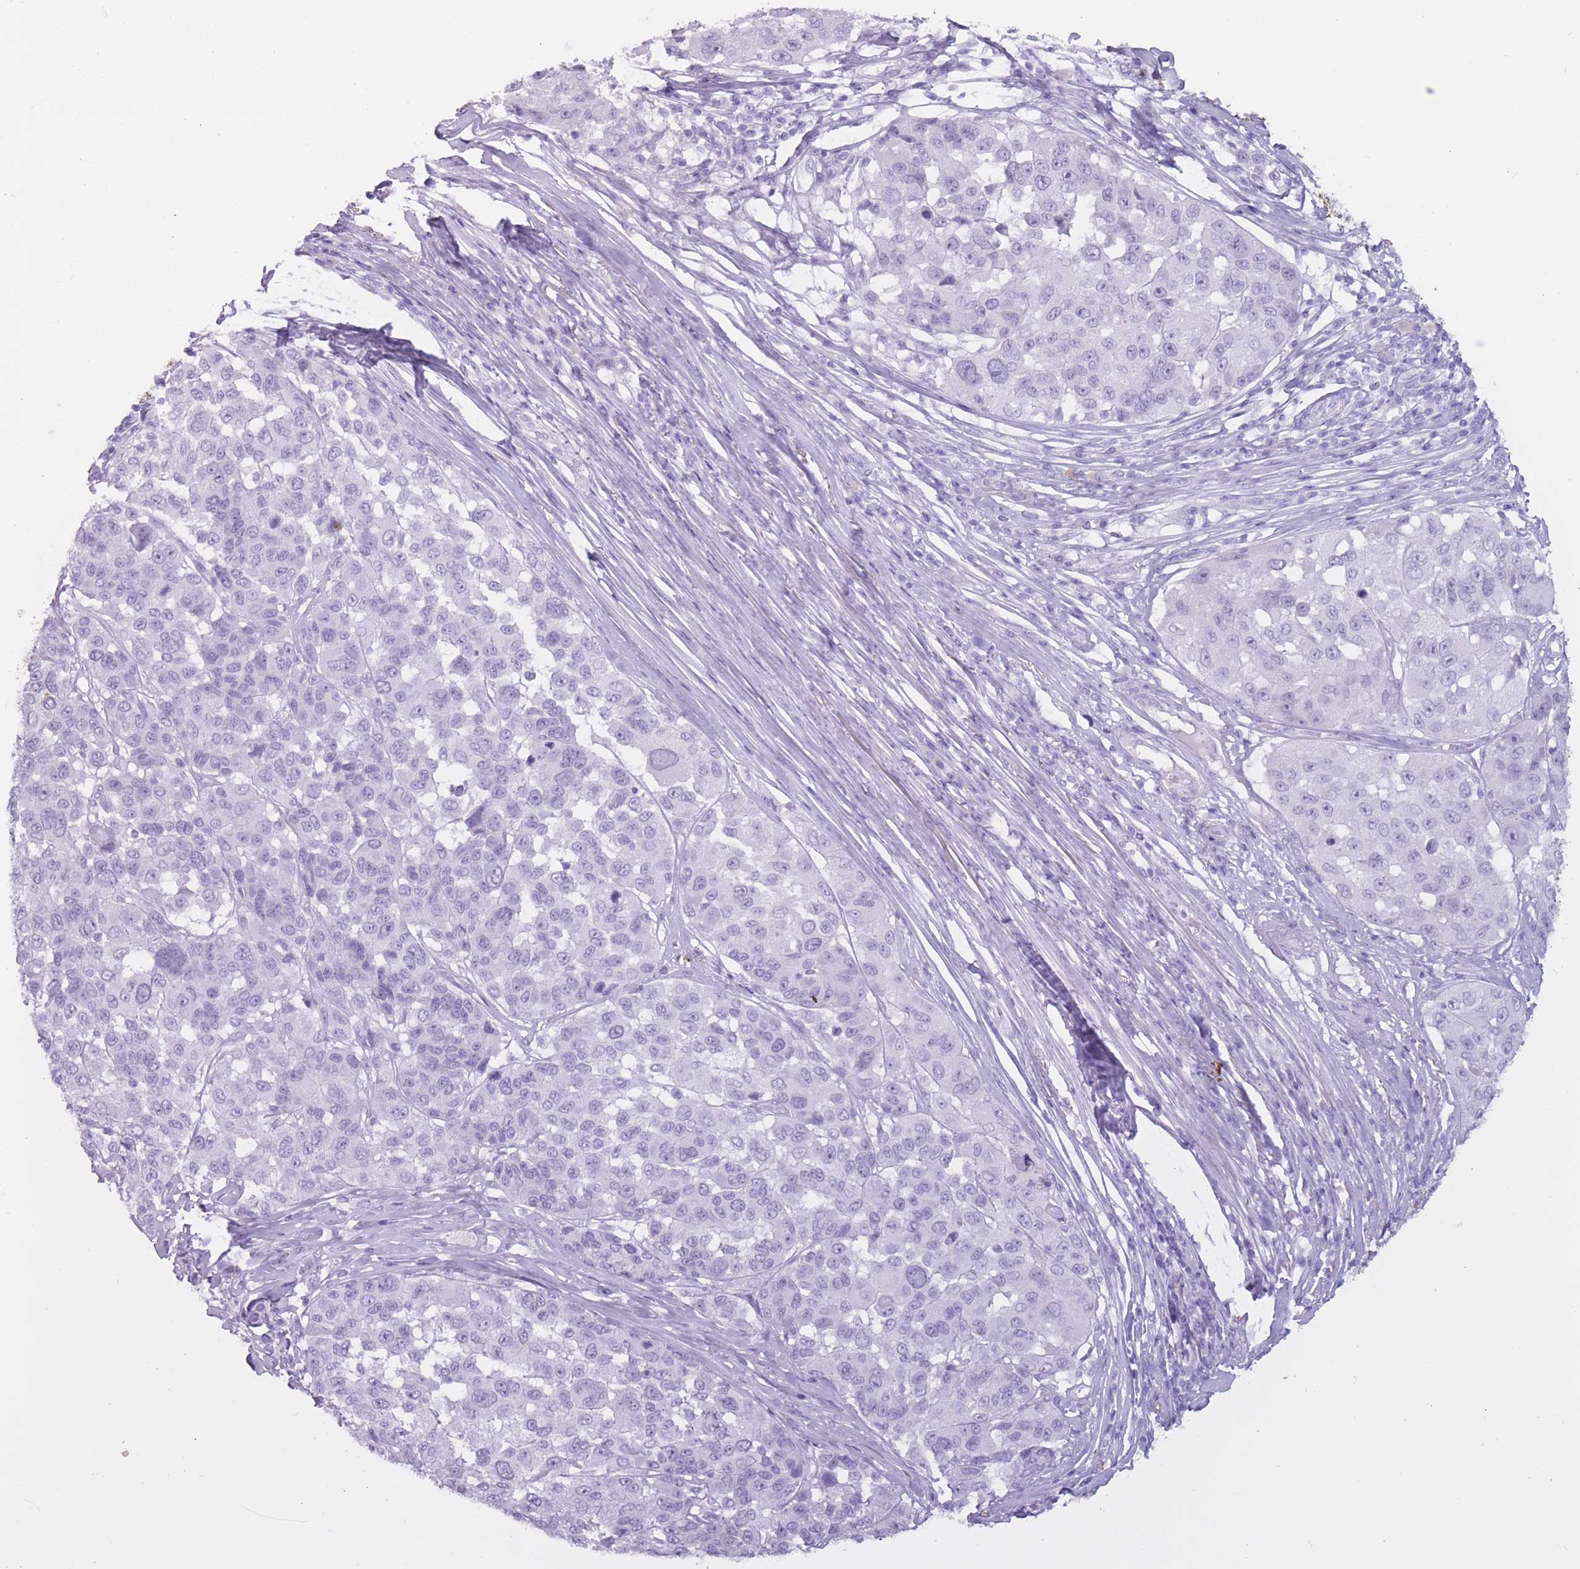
{"staining": {"intensity": "negative", "quantity": "none", "location": "none"}, "tissue": "melanoma", "cell_type": "Tumor cells", "image_type": "cancer", "snomed": [{"axis": "morphology", "description": "Malignant melanoma, NOS"}, {"axis": "topography", "description": "Skin"}], "caption": "This is an IHC micrograph of human melanoma. There is no expression in tumor cells.", "gene": "PNMA3", "patient": {"sex": "female", "age": 66}}